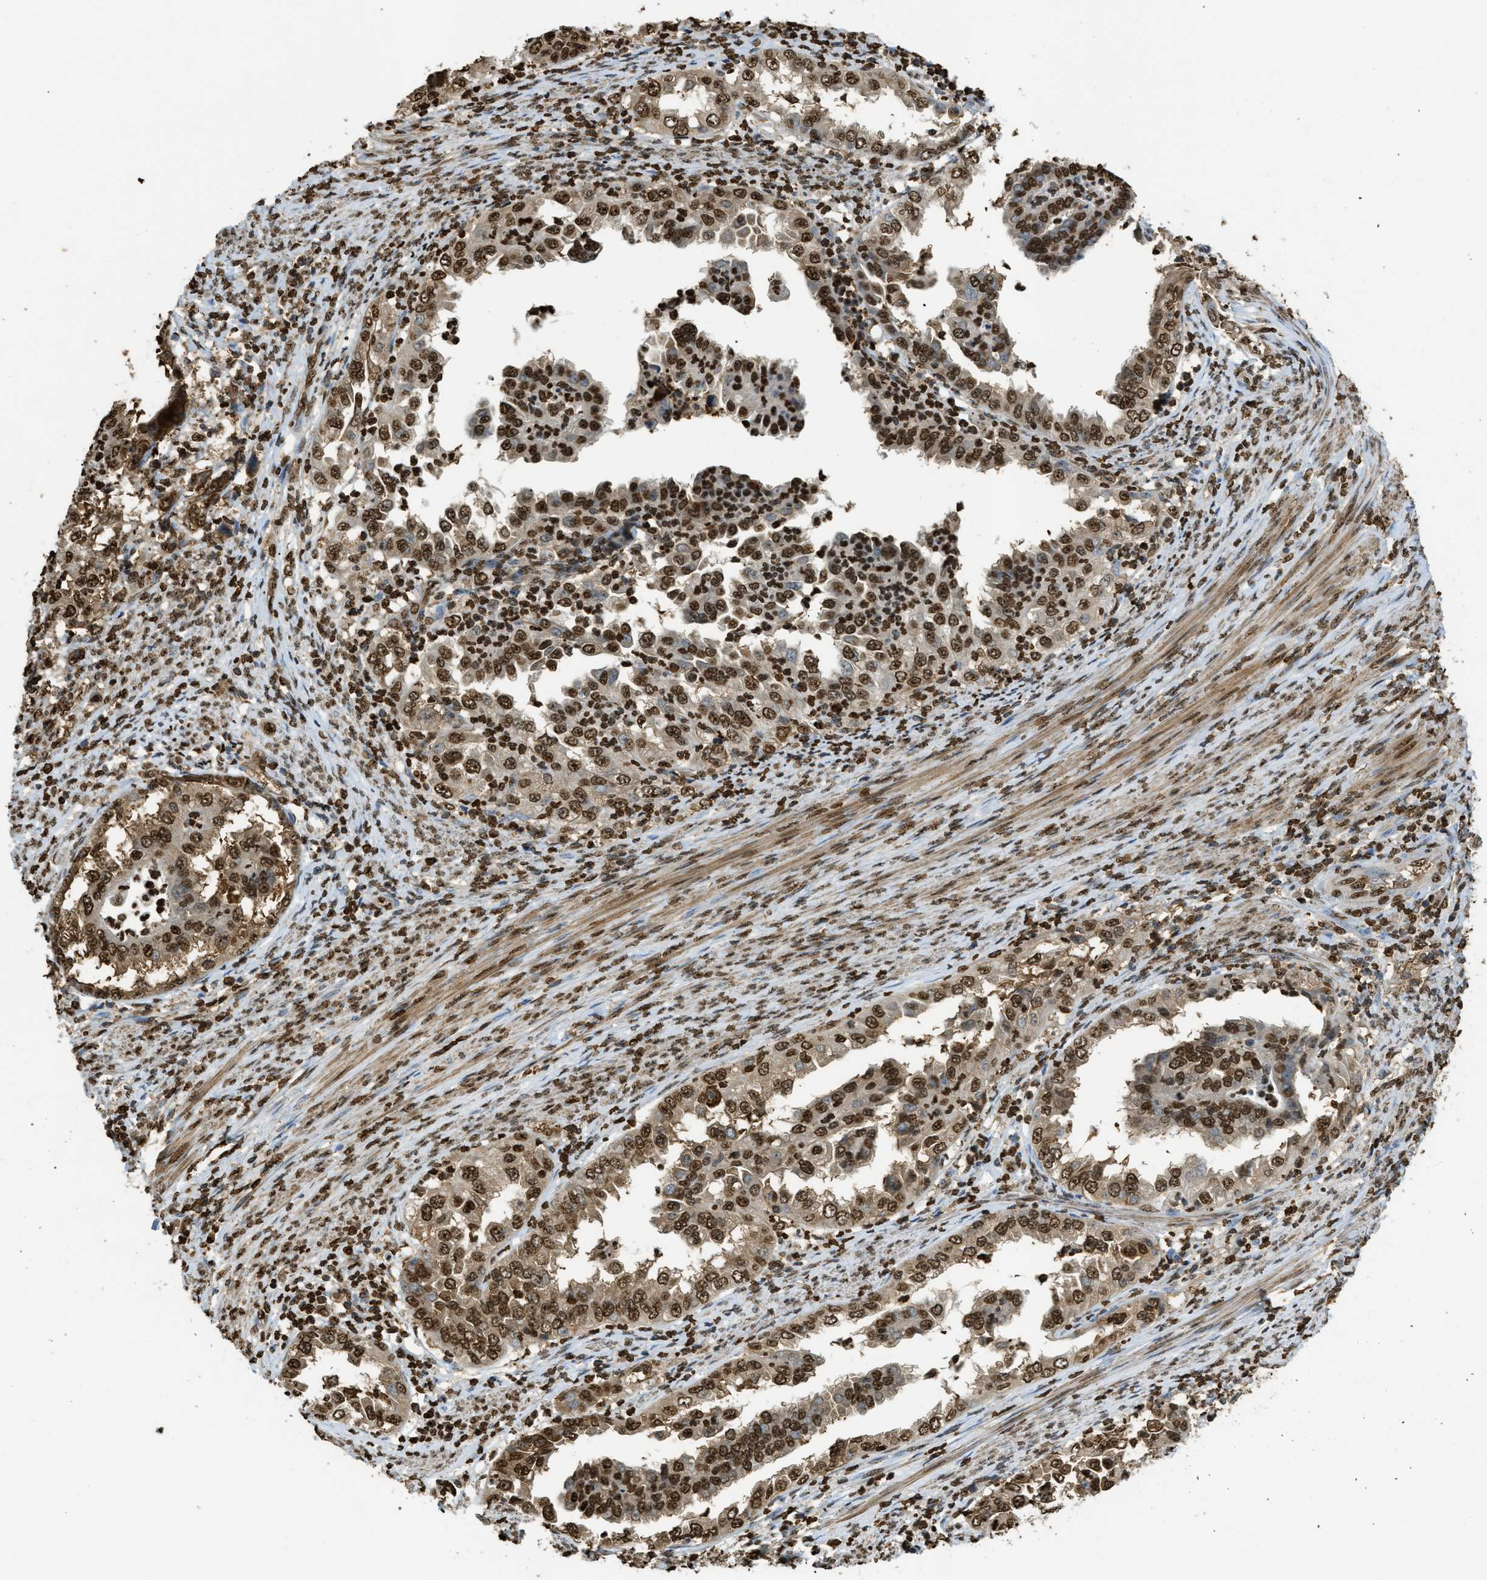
{"staining": {"intensity": "strong", "quantity": ">75%", "location": "nuclear"}, "tissue": "endometrial cancer", "cell_type": "Tumor cells", "image_type": "cancer", "snomed": [{"axis": "morphology", "description": "Adenocarcinoma, NOS"}, {"axis": "topography", "description": "Endometrium"}], "caption": "Immunohistochemistry photomicrograph of human endometrial cancer (adenocarcinoma) stained for a protein (brown), which shows high levels of strong nuclear expression in about >75% of tumor cells.", "gene": "NR5A2", "patient": {"sex": "female", "age": 85}}